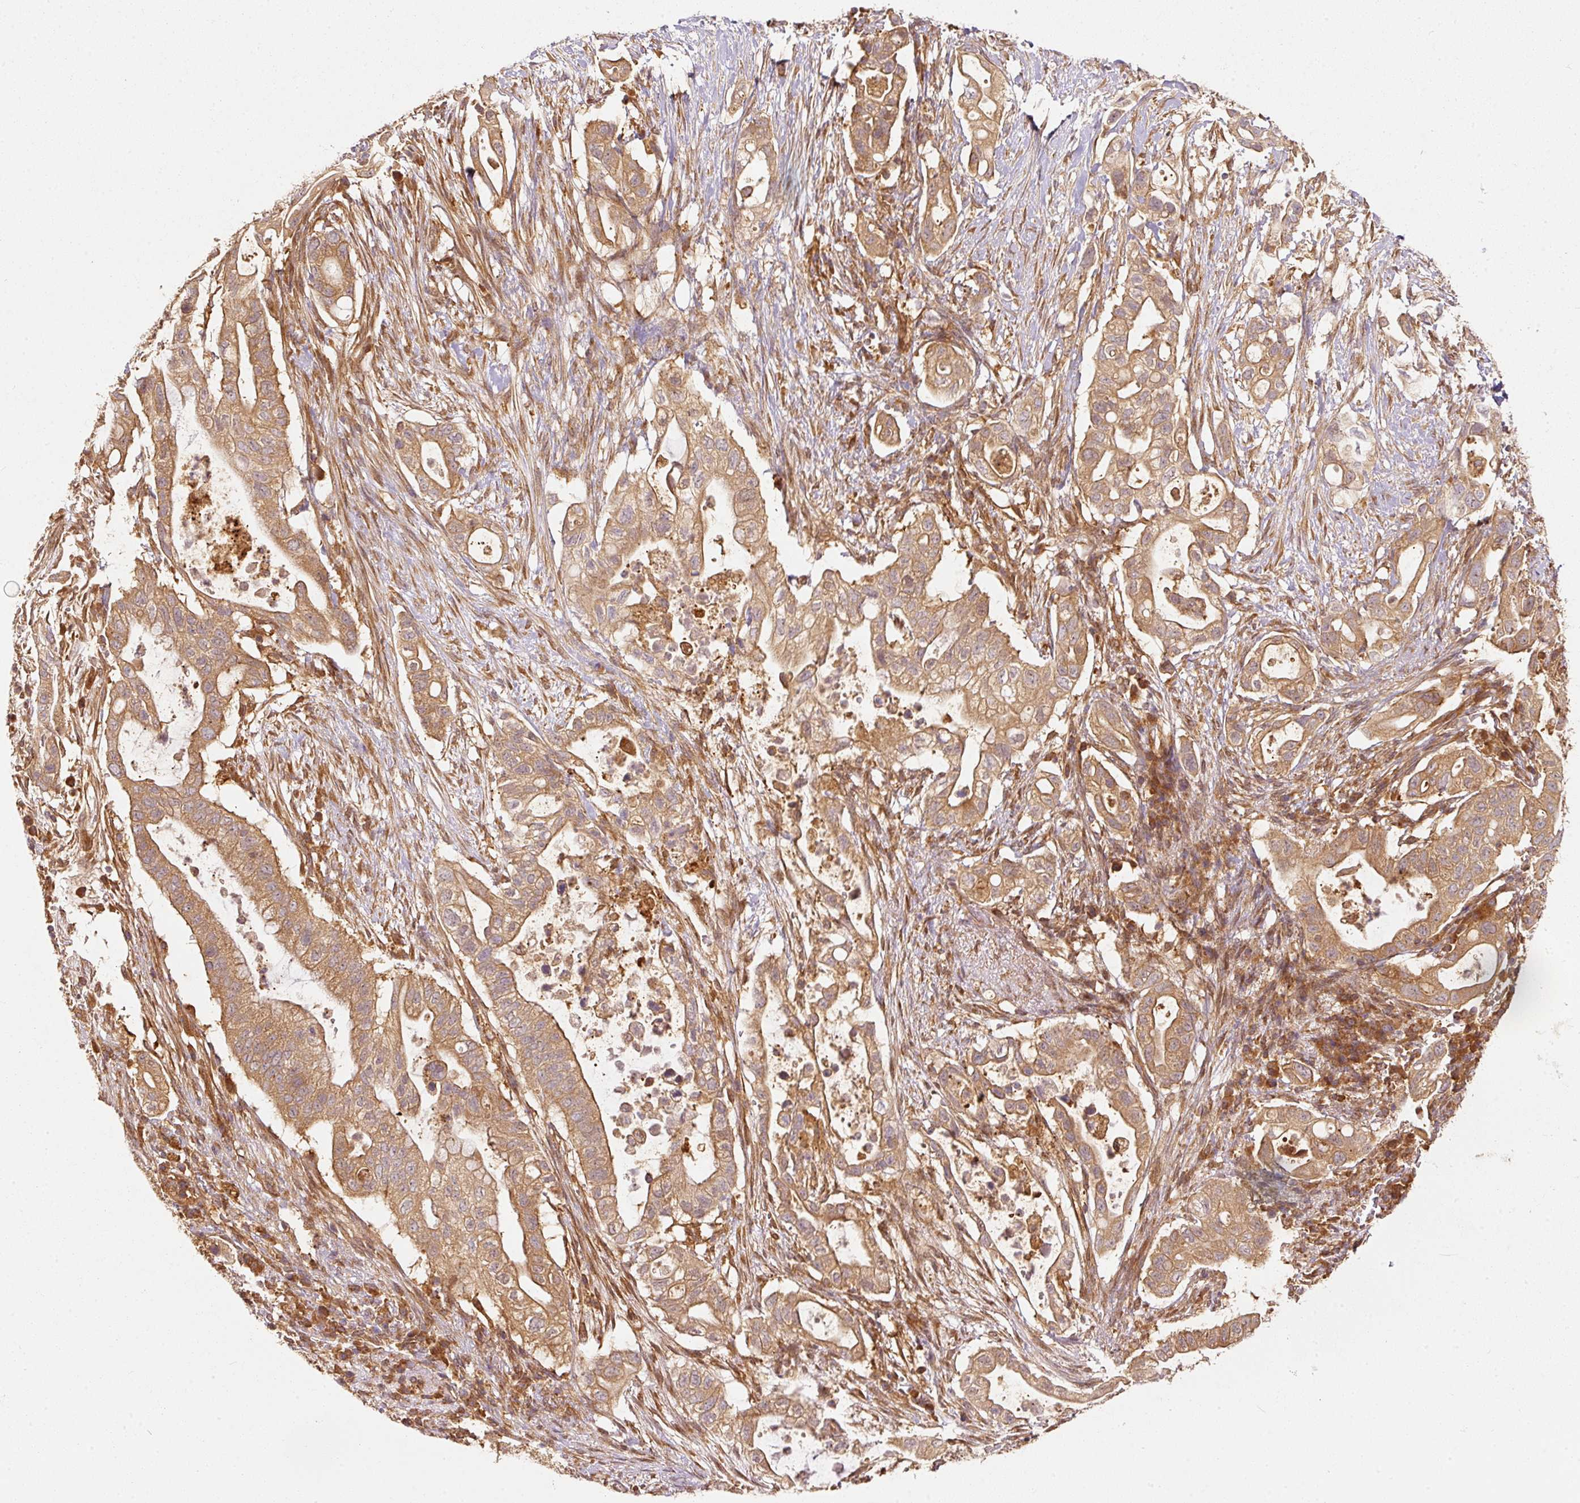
{"staining": {"intensity": "moderate", "quantity": ">75%", "location": "cytoplasmic/membranous"}, "tissue": "pancreatic cancer", "cell_type": "Tumor cells", "image_type": "cancer", "snomed": [{"axis": "morphology", "description": "Adenocarcinoma, NOS"}, {"axis": "topography", "description": "Pancreas"}], "caption": "Protein analysis of pancreatic cancer (adenocarcinoma) tissue reveals moderate cytoplasmic/membranous expression in about >75% of tumor cells.", "gene": "EIF3B", "patient": {"sex": "female", "age": 72}}